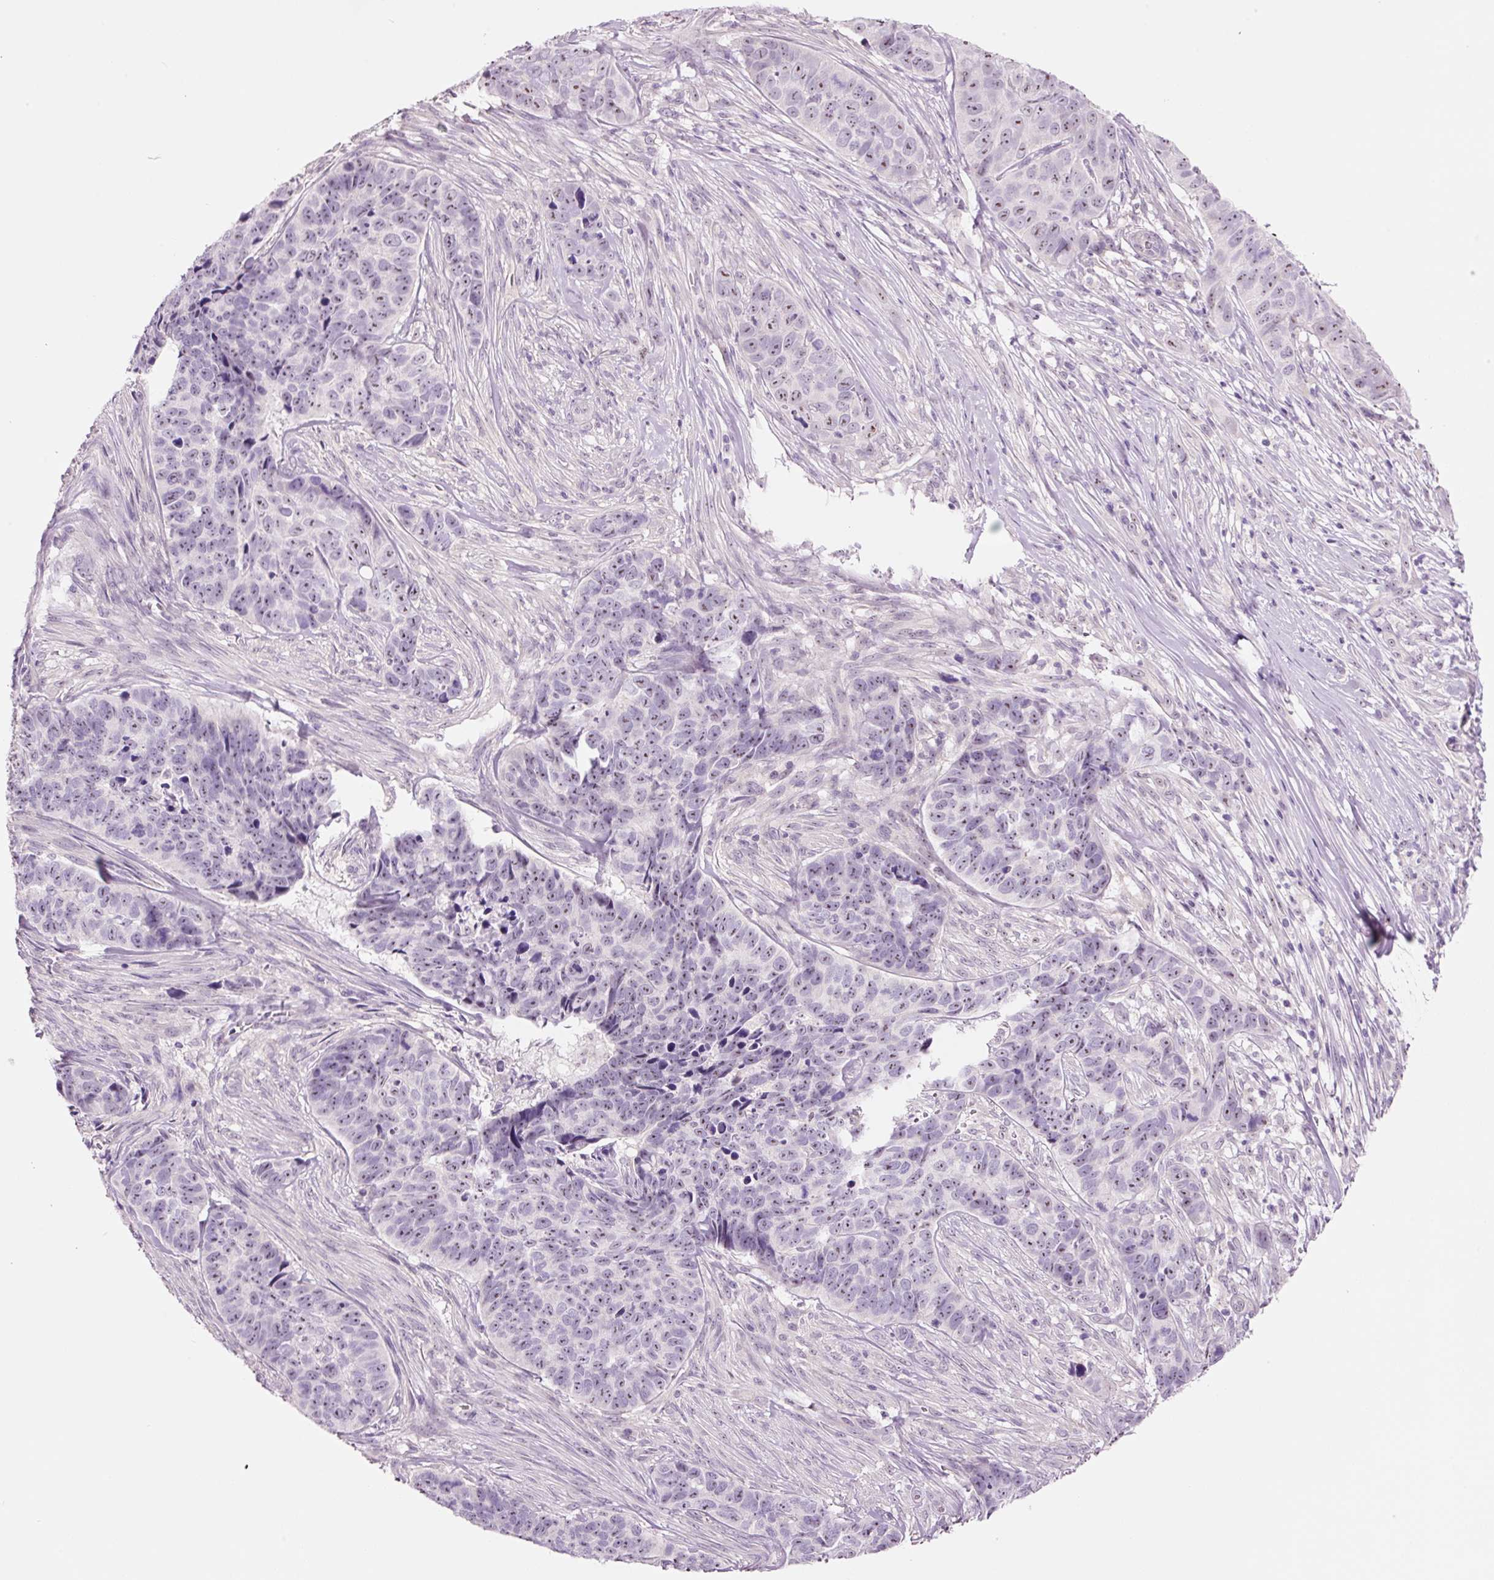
{"staining": {"intensity": "moderate", "quantity": ">75%", "location": "nuclear"}, "tissue": "skin cancer", "cell_type": "Tumor cells", "image_type": "cancer", "snomed": [{"axis": "morphology", "description": "Basal cell carcinoma"}, {"axis": "topography", "description": "Skin"}], "caption": "IHC micrograph of neoplastic tissue: human basal cell carcinoma (skin) stained using immunohistochemistry (IHC) reveals medium levels of moderate protein expression localized specifically in the nuclear of tumor cells, appearing as a nuclear brown color.", "gene": "GCG", "patient": {"sex": "female", "age": 82}}